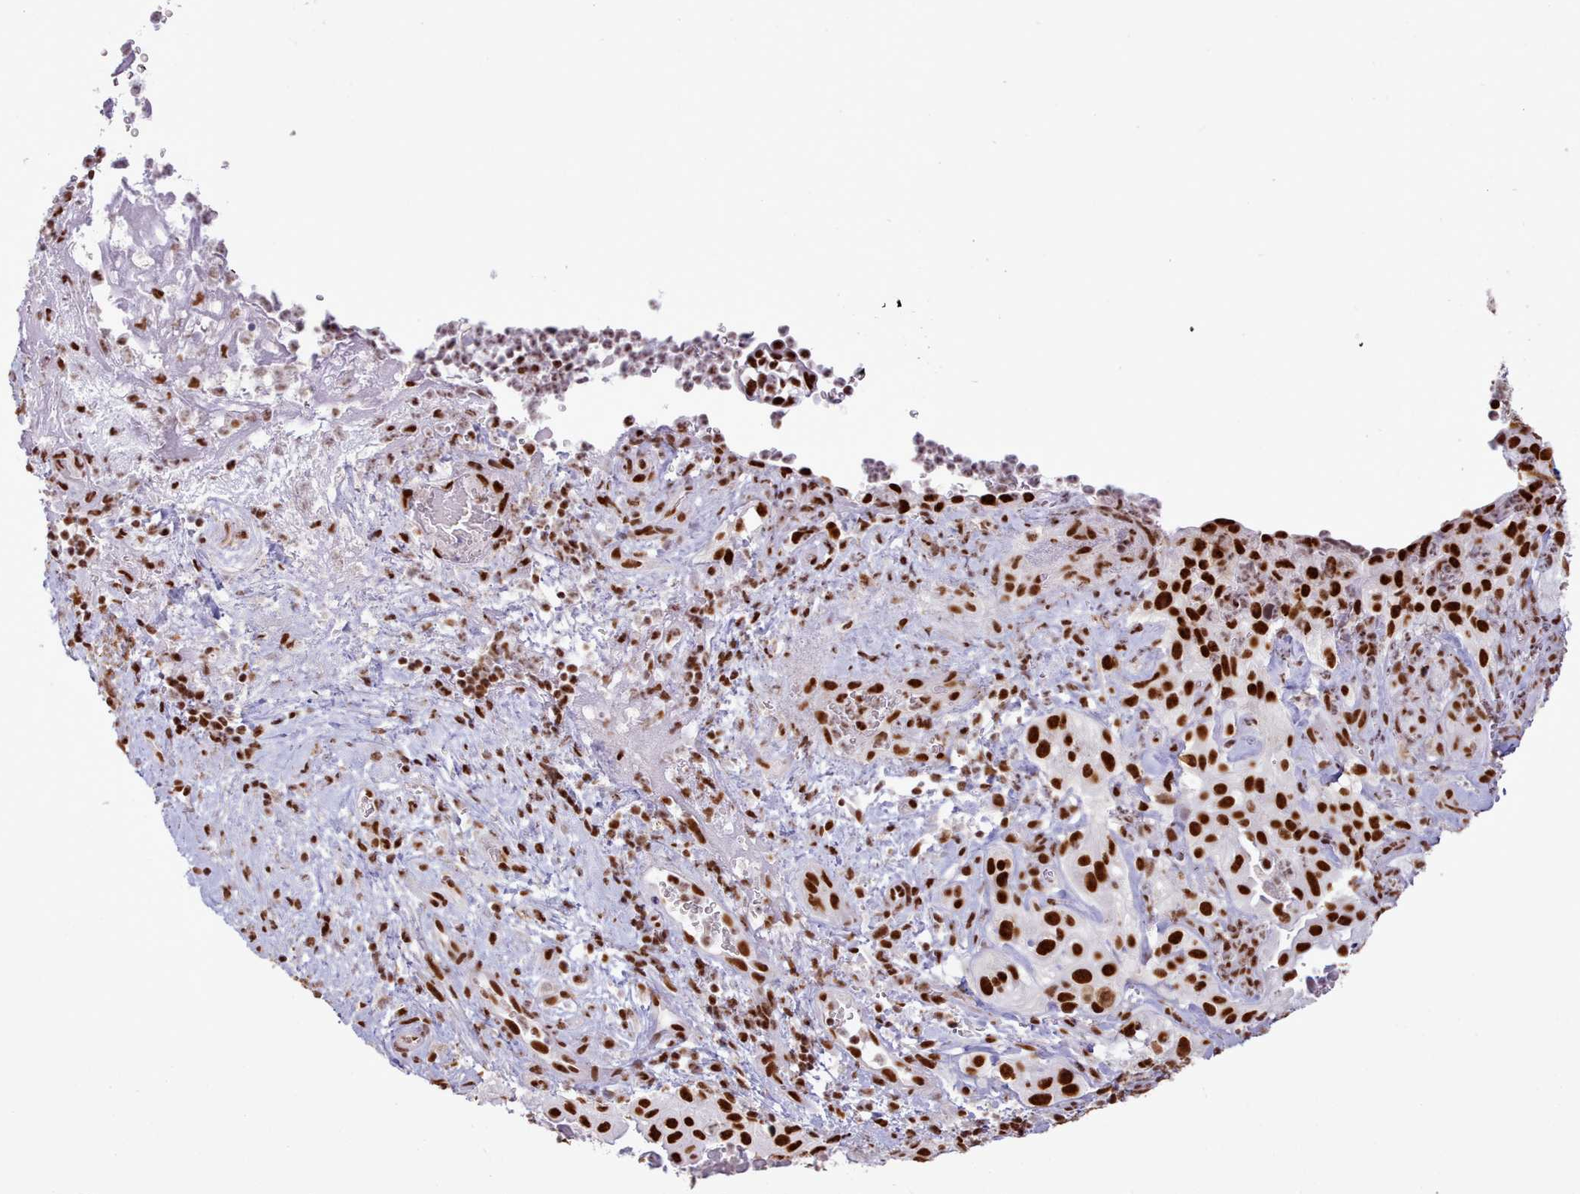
{"staining": {"intensity": "strong", "quantity": ">75%", "location": "nuclear"}, "tissue": "cervical cancer", "cell_type": "Tumor cells", "image_type": "cancer", "snomed": [{"axis": "morphology", "description": "Squamous cell carcinoma, NOS"}, {"axis": "topography", "description": "Cervix"}], "caption": "Immunohistochemical staining of cervical squamous cell carcinoma demonstrates strong nuclear protein expression in about >75% of tumor cells. The staining was performed using DAB (3,3'-diaminobenzidine), with brown indicating positive protein expression. Nuclei are stained blue with hematoxylin.", "gene": "TAF15", "patient": {"sex": "female", "age": 52}}